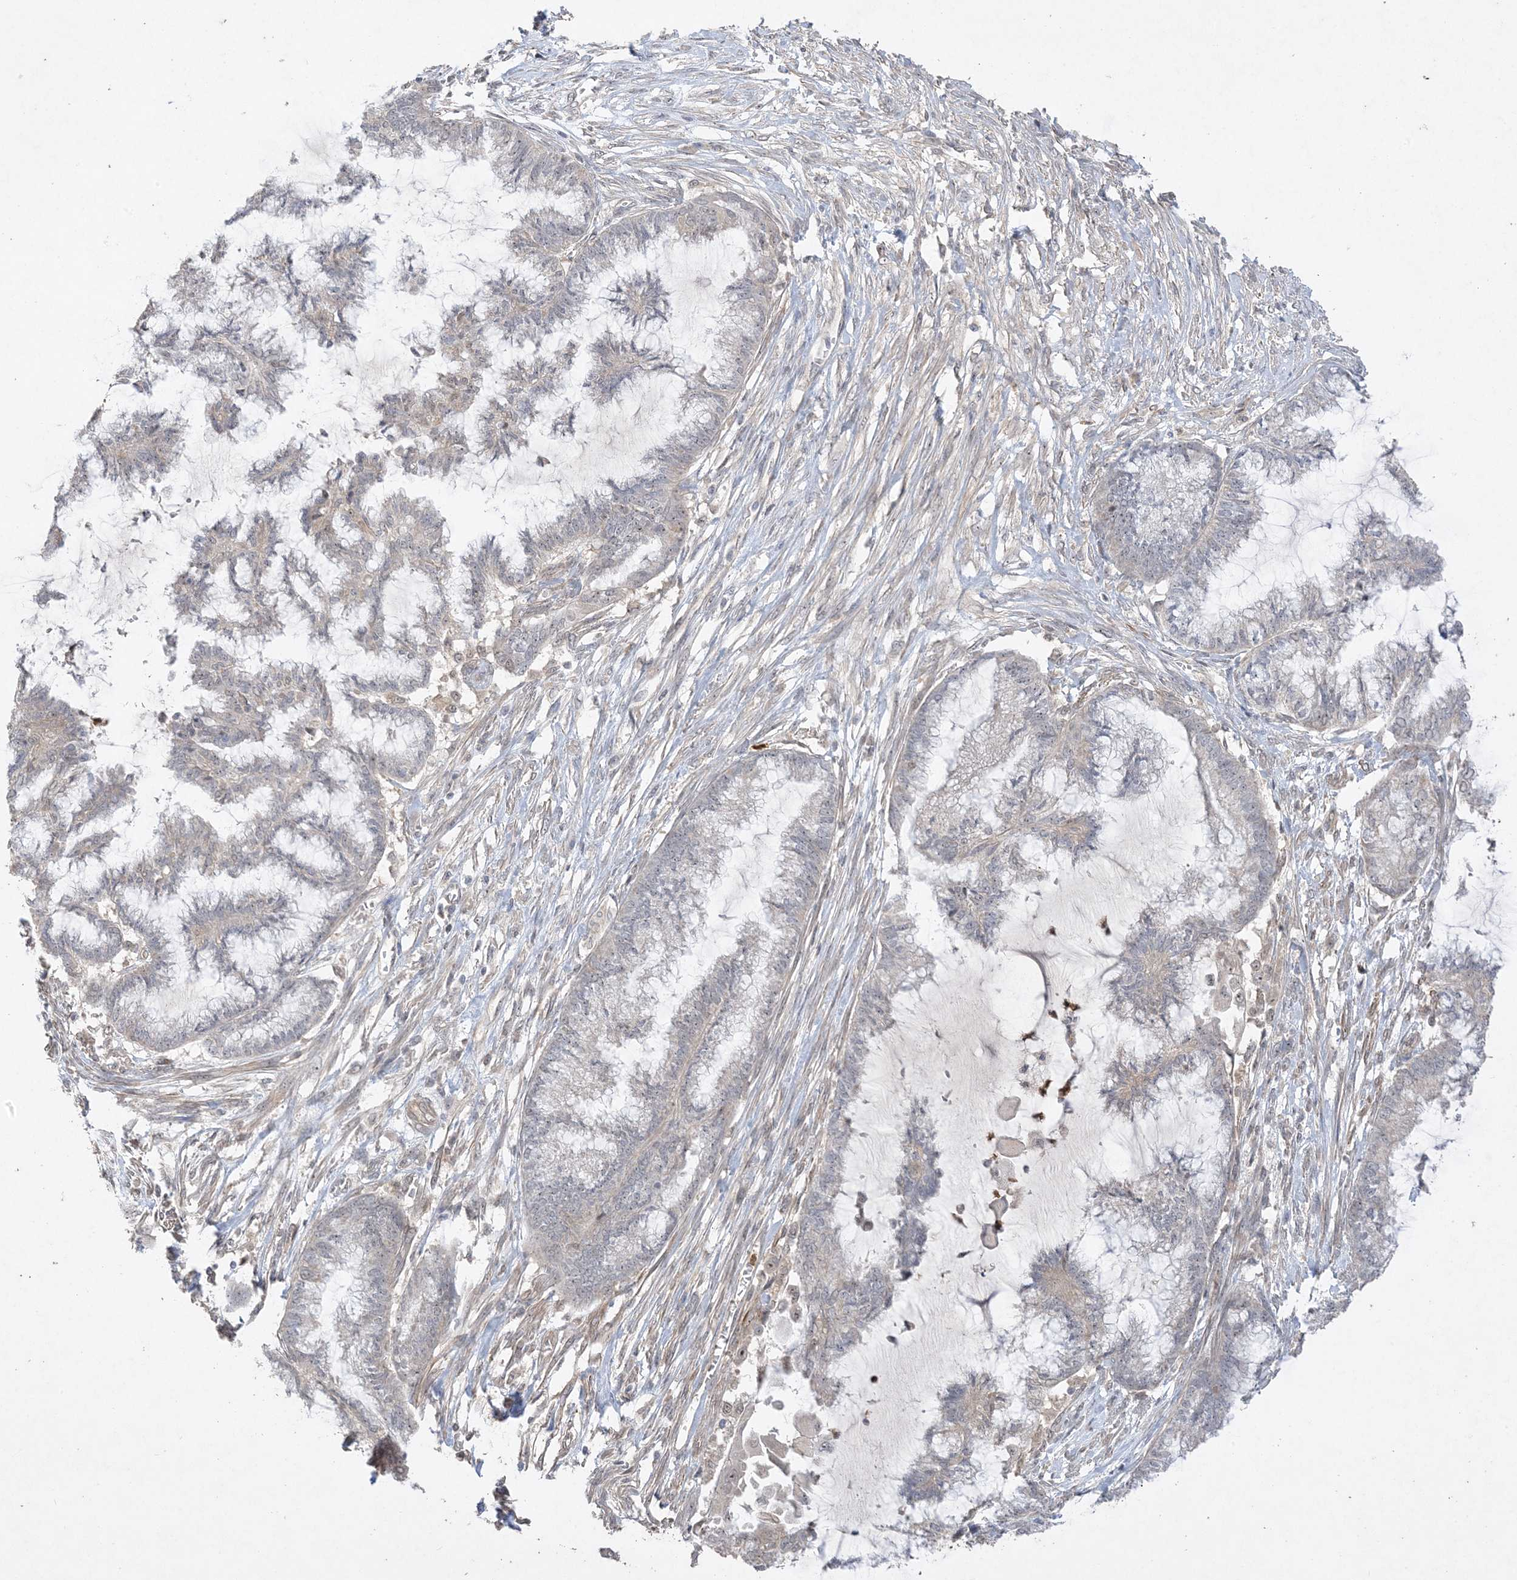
{"staining": {"intensity": "negative", "quantity": "none", "location": "none"}, "tissue": "endometrial cancer", "cell_type": "Tumor cells", "image_type": "cancer", "snomed": [{"axis": "morphology", "description": "Adenocarcinoma, NOS"}, {"axis": "topography", "description": "Endometrium"}], "caption": "Endometrial cancer (adenocarcinoma) was stained to show a protein in brown. There is no significant staining in tumor cells.", "gene": "DDX18", "patient": {"sex": "female", "age": 86}}